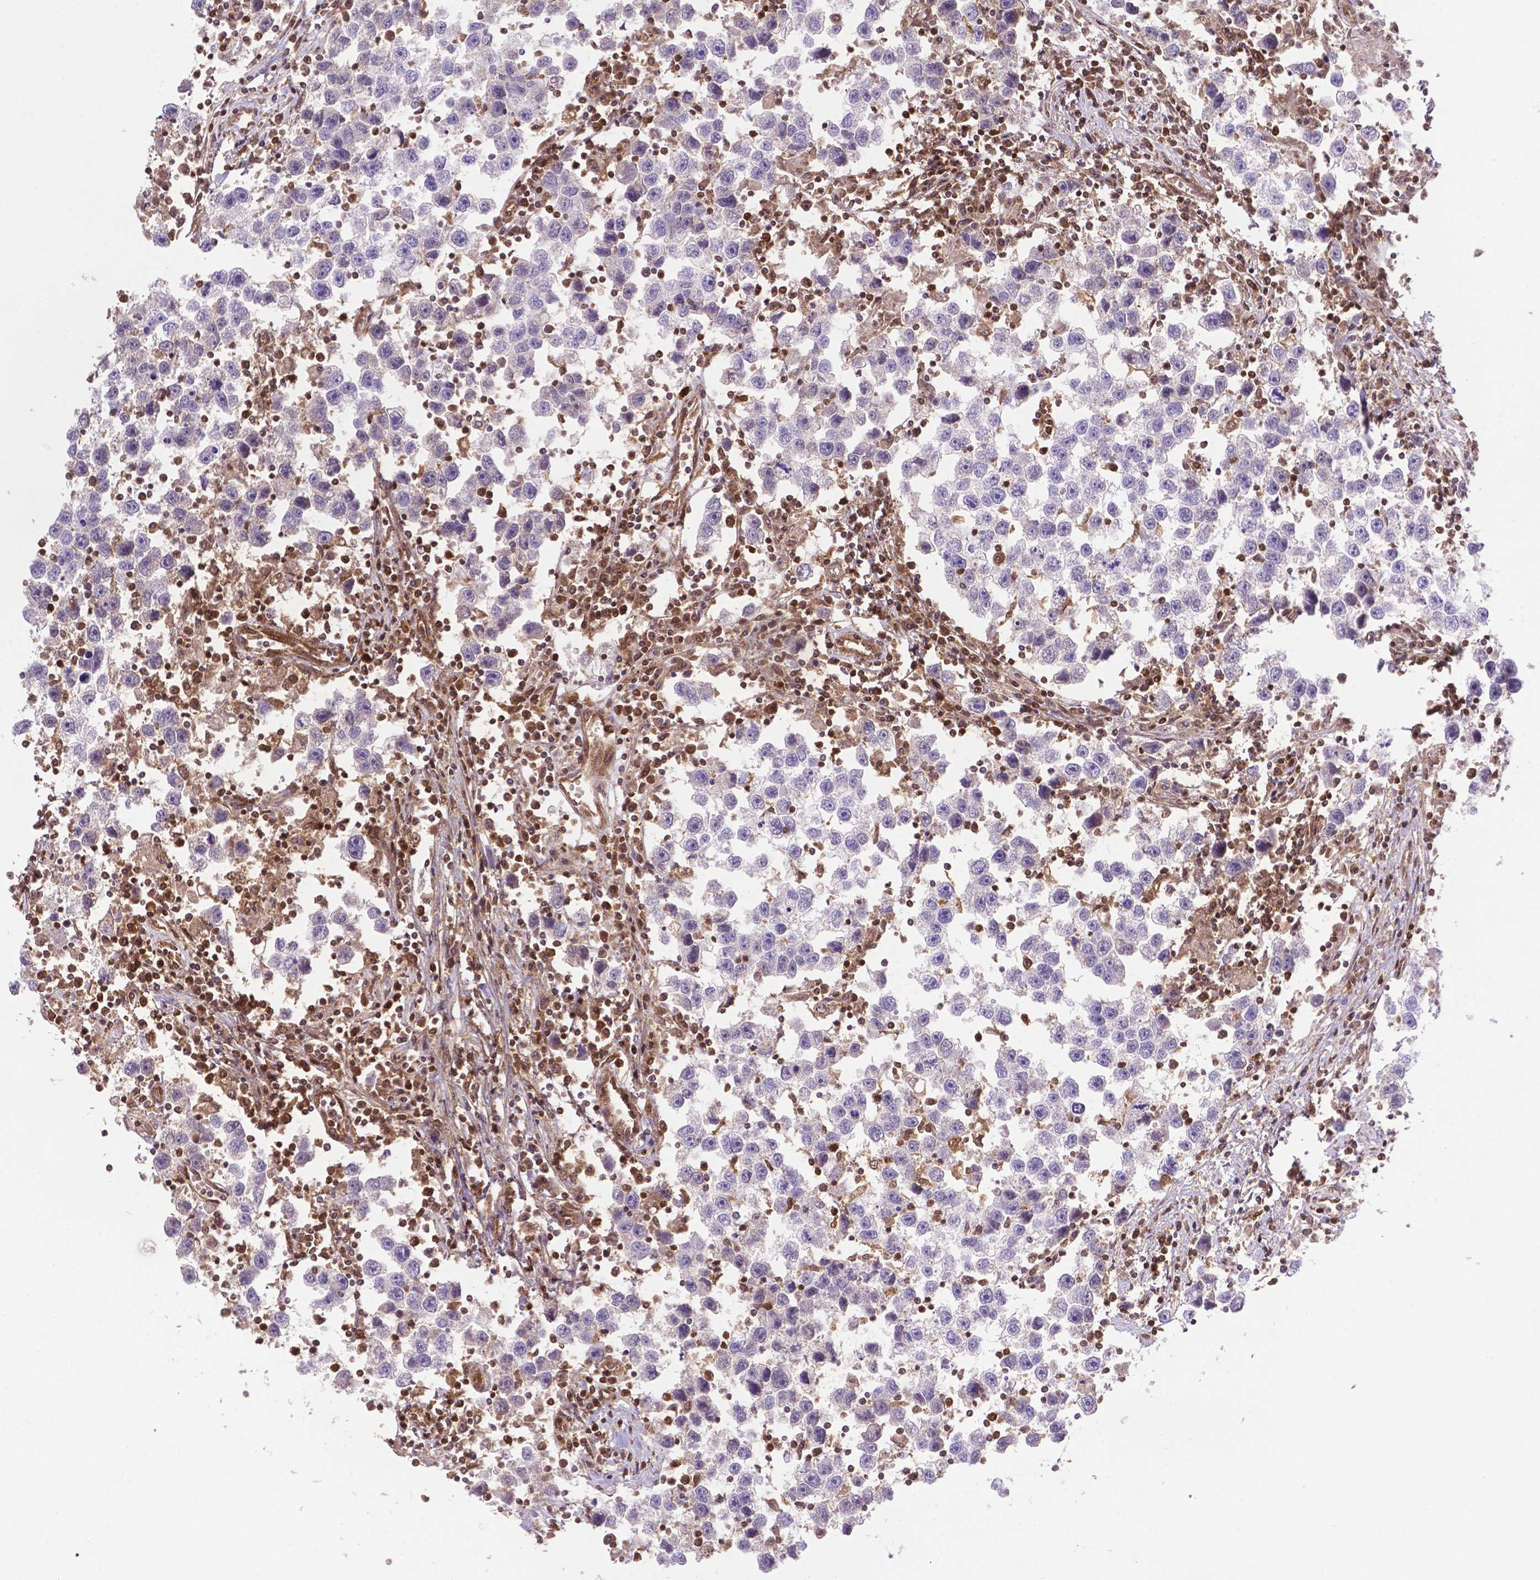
{"staining": {"intensity": "weak", "quantity": "25%-75%", "location": "cytoplasmic/membranous"}, "tissue": "testis cancer", "cell_type": "Tumor cells", "image_type": "cancer", "snomed": [{"axis": "morphology", "description": "Seminoma, NOS"}, {"axis": "topography", "description": "Testis"}], "caption": "Tumor cells display weak cytoplasmic/membranous staining in about 25%-75% of cells in seminoma (testis). The staining is performed using DAB brown chromogen to label protein expression. The nuclei are counter-stained blue using hematoxylin.", "gene": "UBE2L6", "patient": {"sex": "male", "age": 30}}